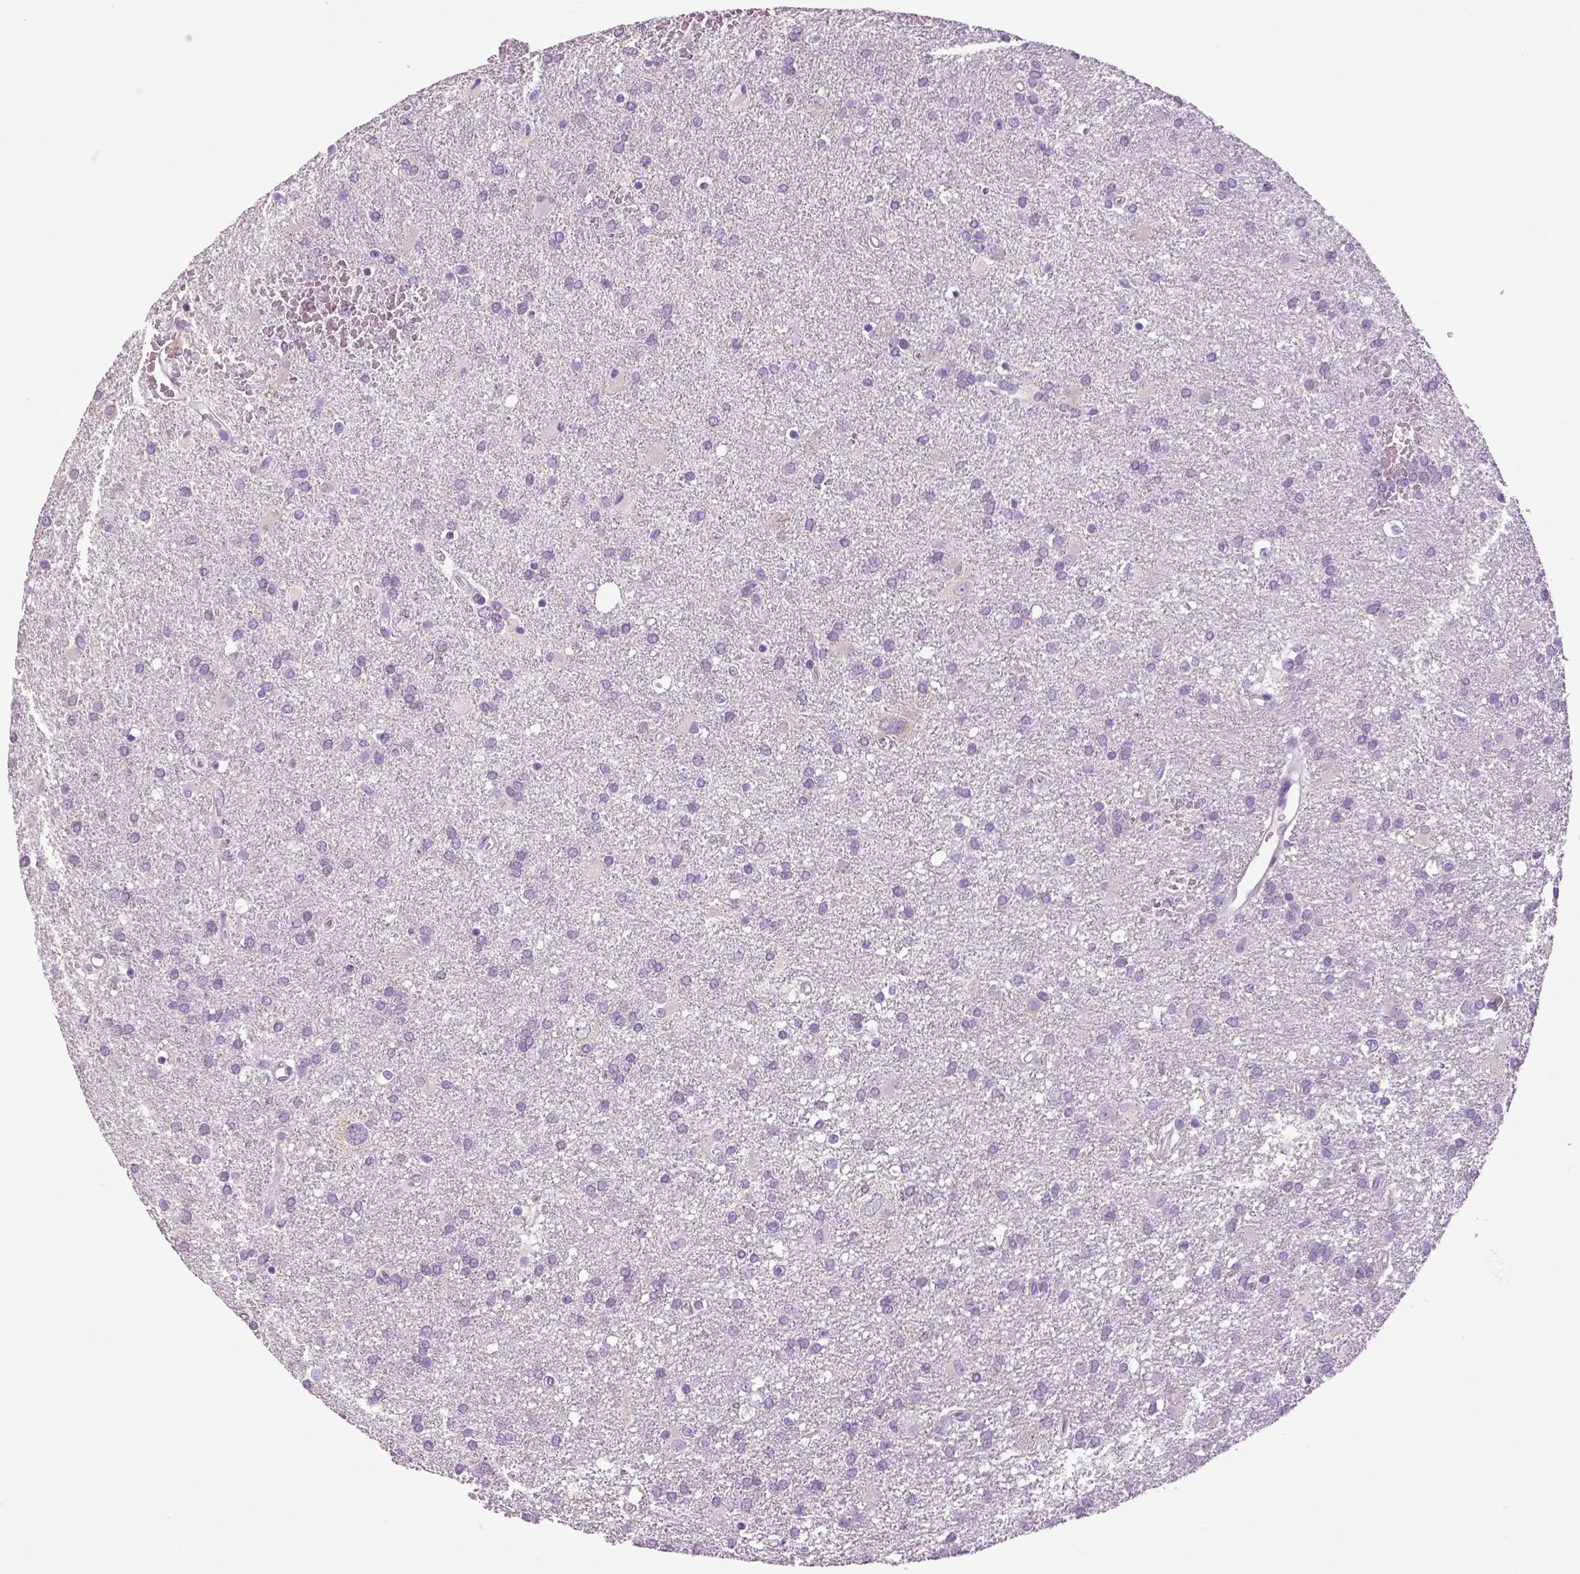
{"staining": {"intensity": "negative", "quantity": "none", "location": "none"}, "tissue": "glioma", "cell_type": "Tumor cells", "image_type": "cancer", "snomed": [{"axis": "morphology", "description": "Glioma, malignant, Low grade"}, {"axis": "topography", "description": "Brain"}], "caption": "Immunohistochemical staining of human glioma exhibits no significant expression in tumor cells. (DAB immunohistochemistry (IHC) visualized using brightfield microscopy, high magnification).", "gene": "DNAH12", "patient": {"sex": "male", "age": 66}}